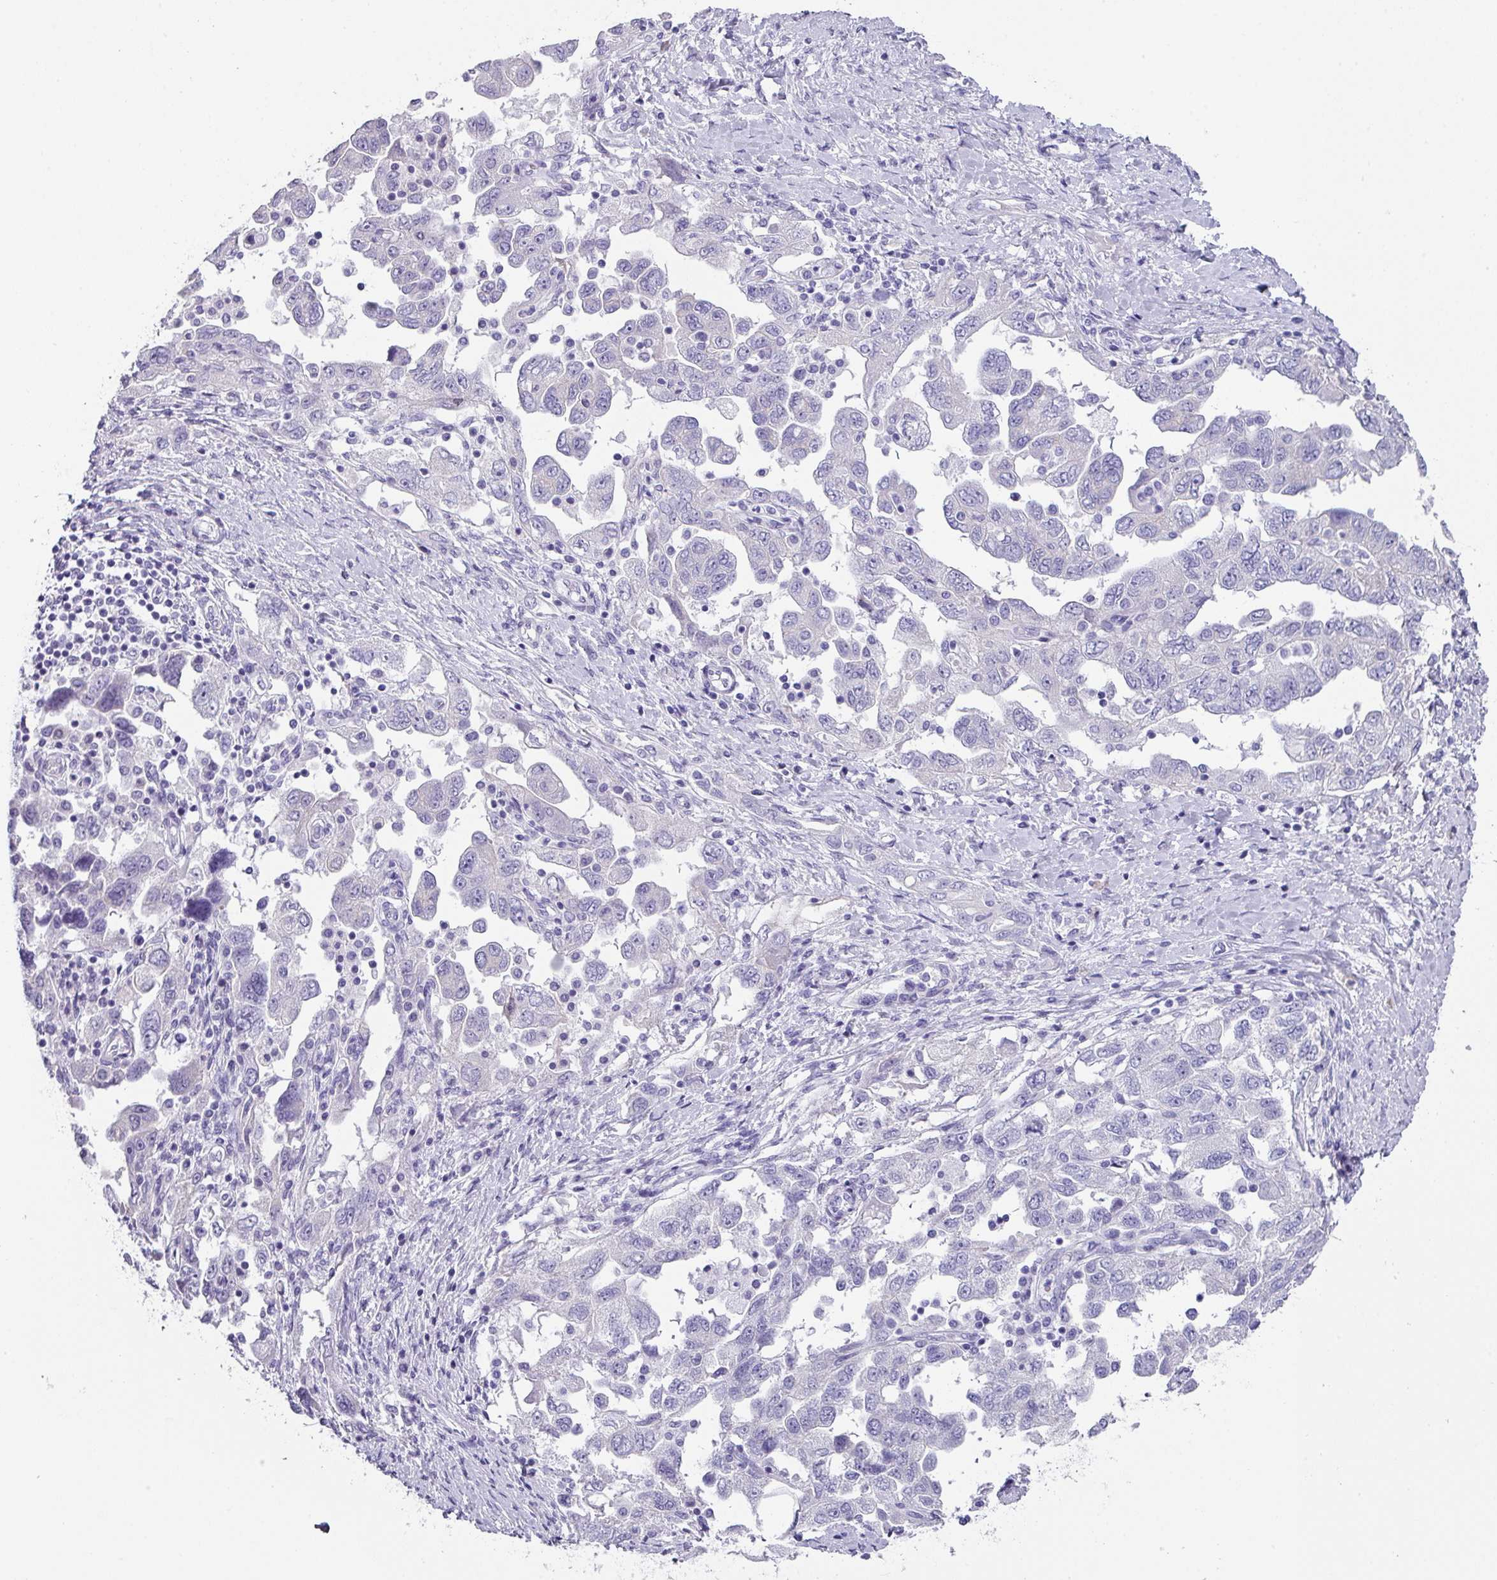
{"staining": {"intensity": "negative", "quantity": "none", "location": "none"}, "tissue": "ovarian cancer", "cell_type": "Tumor cells", "image_type": "cancer", "snomed": [{"axis": "morphology", "description": "Carcinoma, NOS"}, {"axis": "morphology", "description": "Cystadenocarcinoma, serous, NOS"}, {"axis": "topography", "description": "Ovary"}], "caption": "Immunohistochemistry (IHC) histopathology image of neoplastic tissue: ovarian carcinoma stained with DAB (3,3'-diaminobenzidine) displays no significant protein positivity in tumor cells. (DAB immunohistochemistry with hematoxylin counter stain).", "gene": "PEX10", "patient": {"sex": "female", "age": 69}}